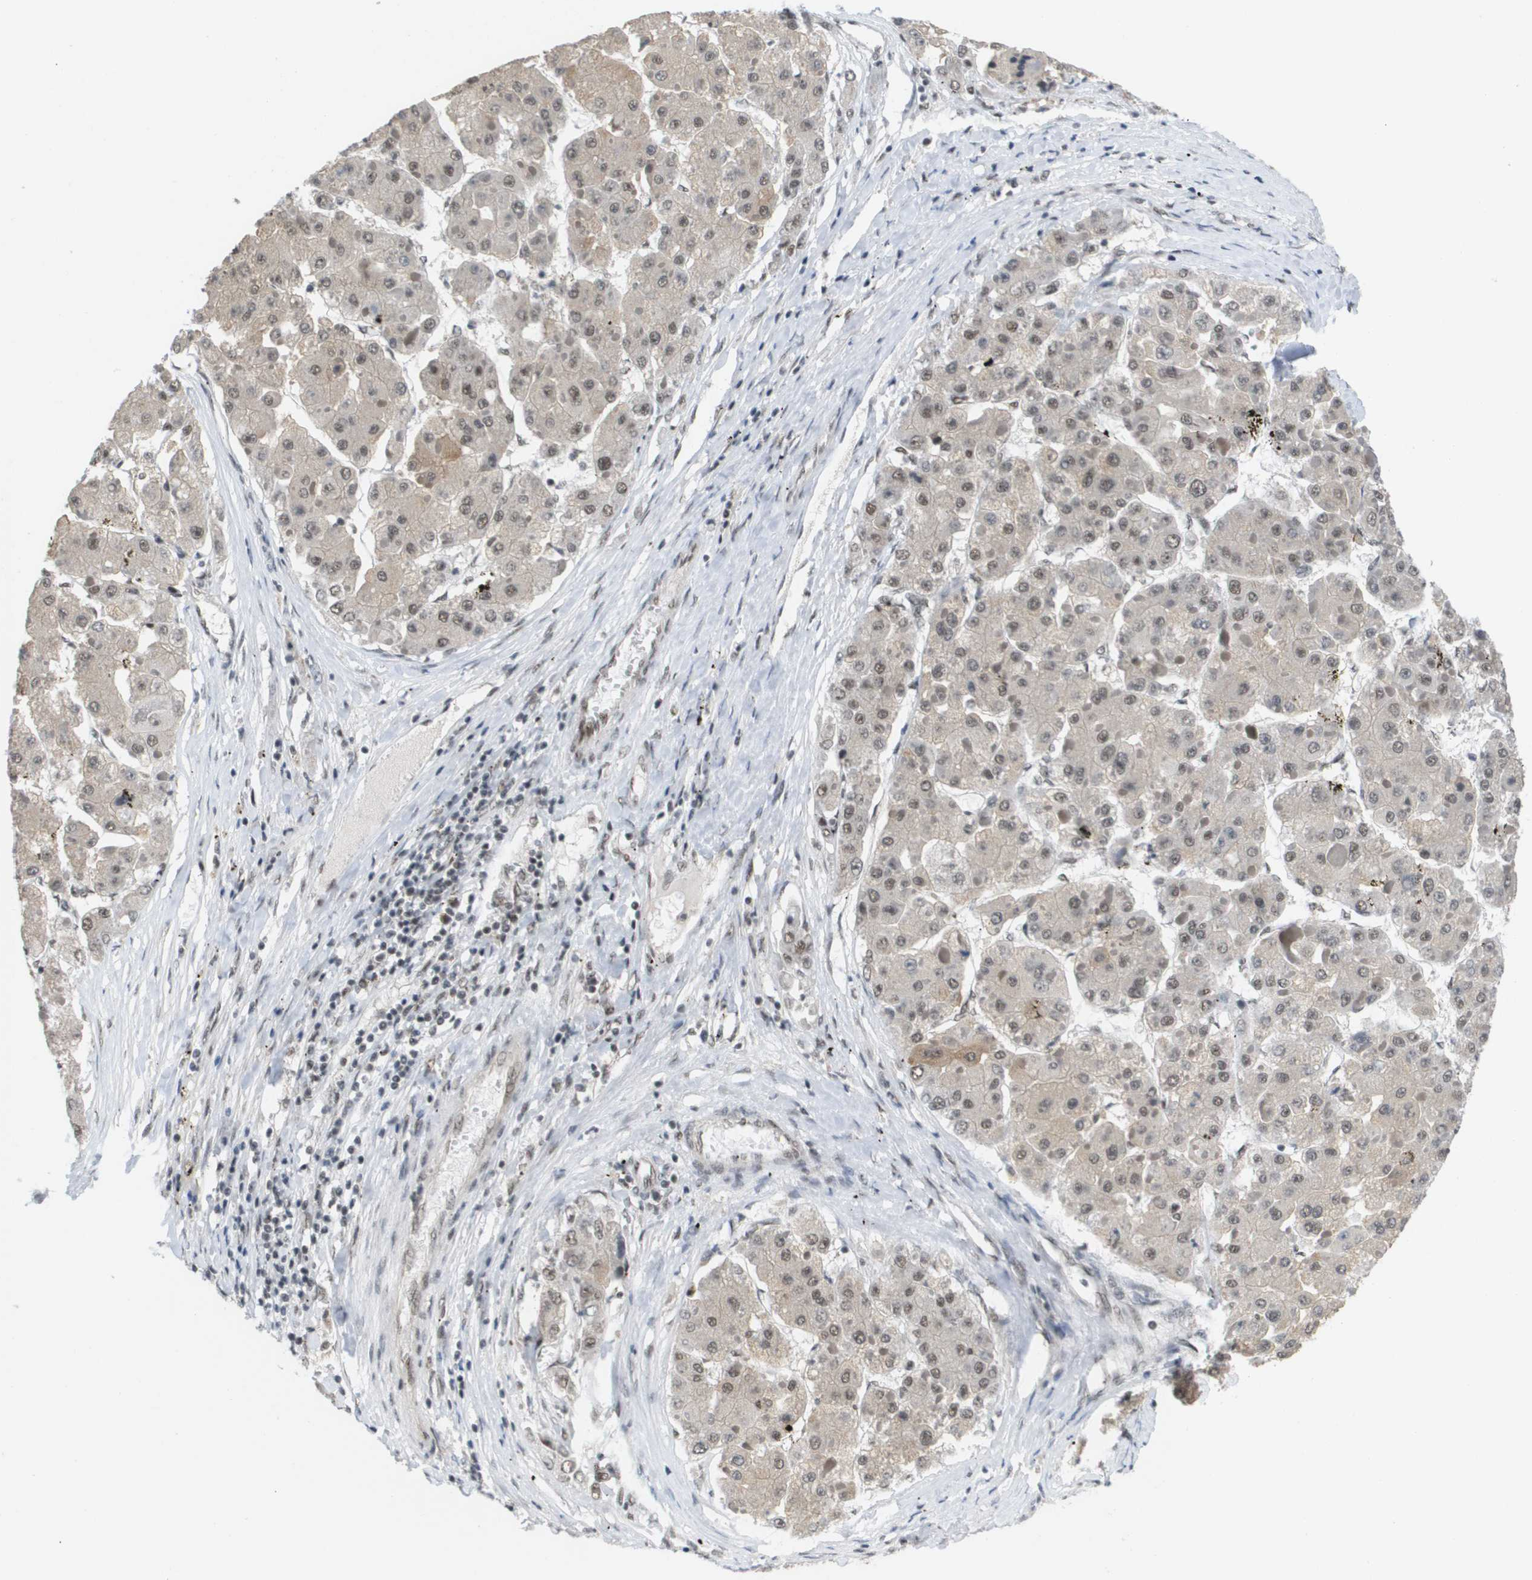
{"staining": {"intensity": "weak", "quantity": ">75%", "location": "nuclear"}, "tissue": "liver cancer", "cell_type": "Tumor cells", "image_type": "cancer", "snomed": [{"axis": "morphology", "description": "Carcinoma, Hepatocellular, NOS"}, {"axis": "topography", "description": "Liver"}], "caption": "Brown immunohistochemical staining in human liver hepatocellular carcinoma displays weak nuclear positivity in about >75% of tumor cells. Using DAB (3,3'-diaminobenzidine) (brown) and hematoxylin (blue) stains, captured at high magnification using brightfield microscopy.", "gene": "ISY1", "patient": {"sex": "female", "age": 73}}